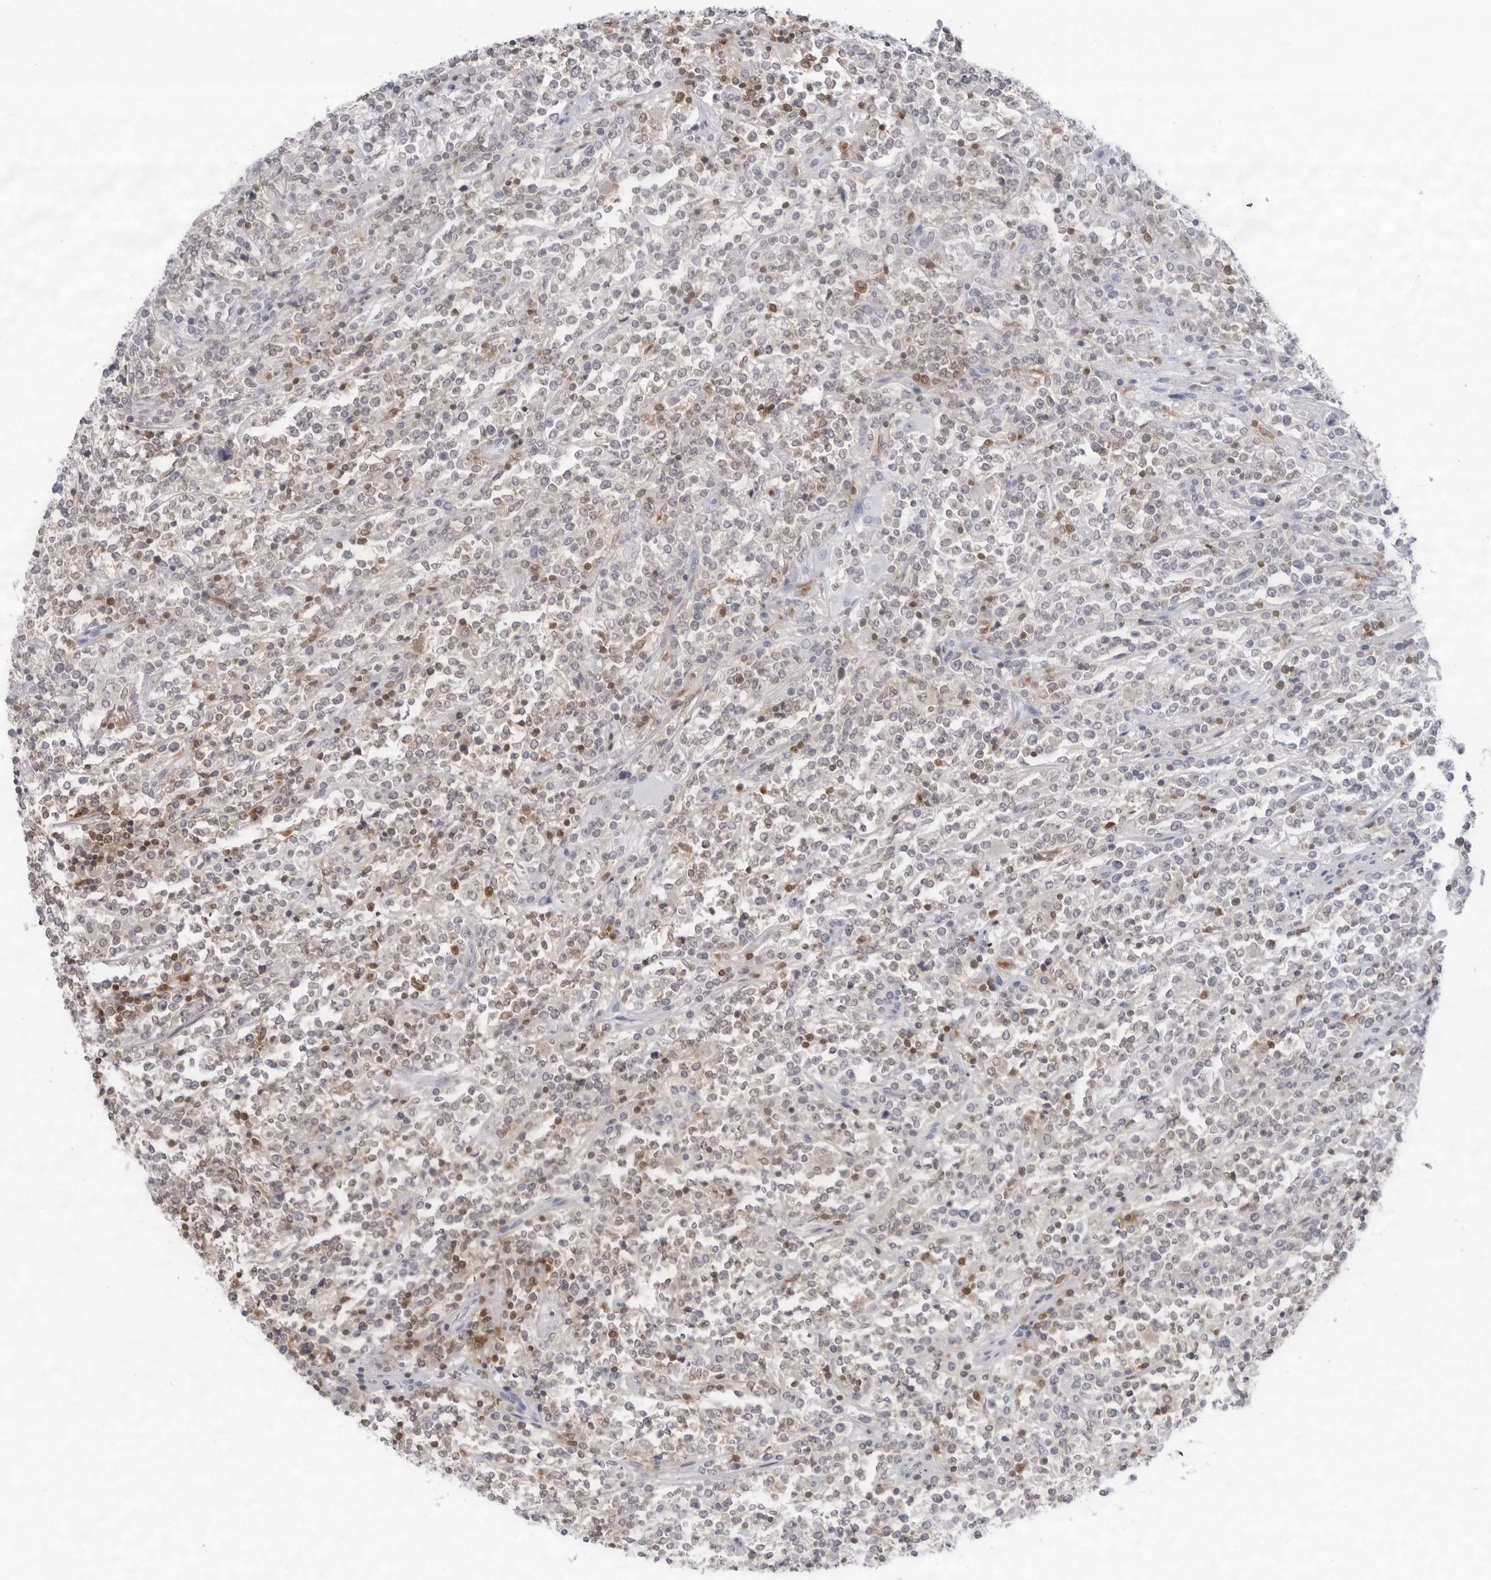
{"staining": {"intensity": "moderate", "quantity": "<25%", "location": "cytoplasmic/membranous,nuclear"}, "tissue": "lymphoma", "cell_type": "Tumor cells", "image_type": "cancer", "snomed": [{"axis": "morphology", "description": "Malignant lymphoma, non-Hodgkin's type, High grade"}, {"axis": "topography", "description": "Soft tissue"}], "caption": "Human lymphoma stained for a protein (brown) shows moderate cytoplasmic/membranous and nuclear positive staining in approximately <25% of tumor cells.", "gene": "FMNL1", "patient": {"sex": "male", "age": 18}}